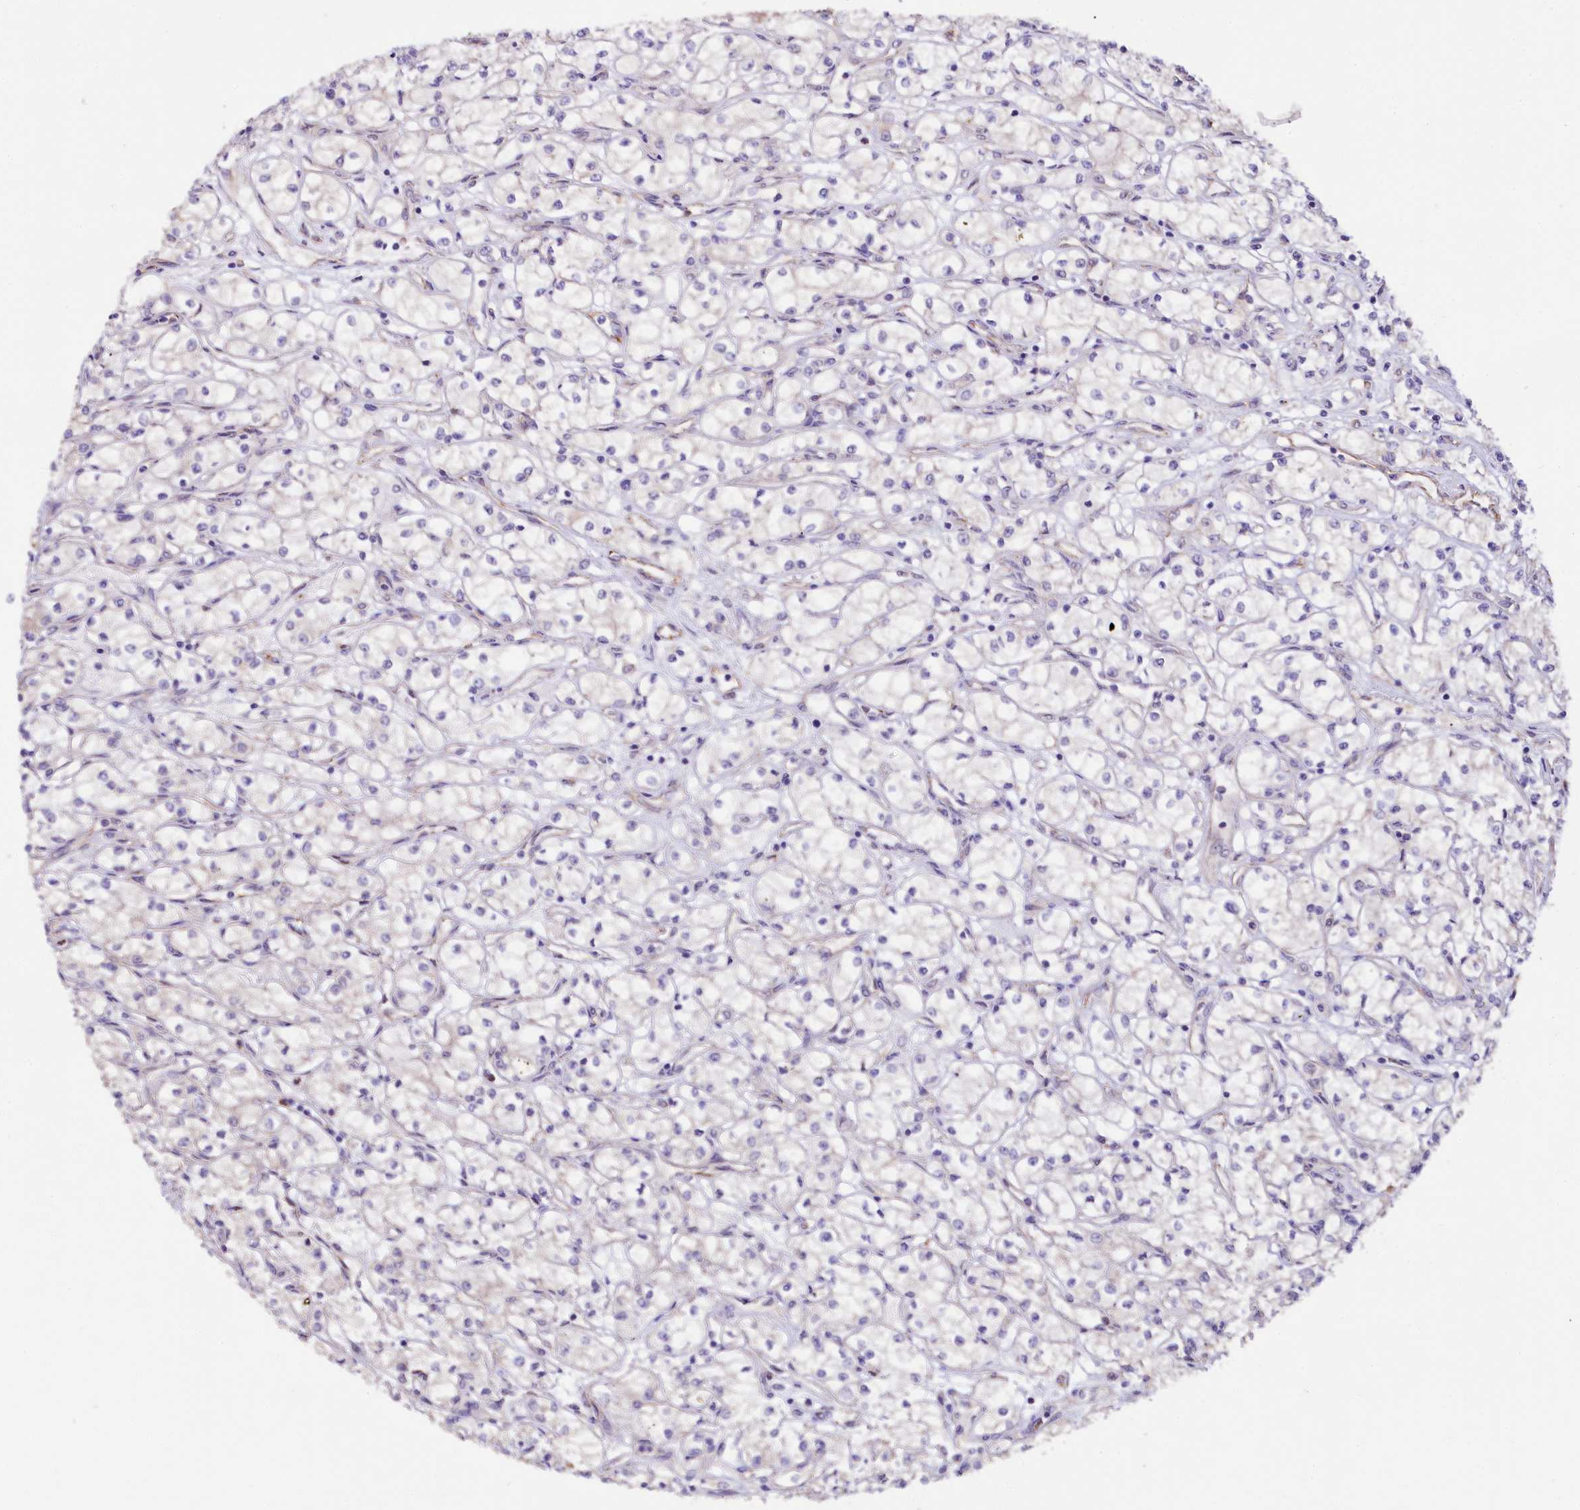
{"staining": {"intensity": "negative", "quantity": "none", "location": "none"}, "tissue": "renal cancer", "cell_type": "Tumor cells", "image_type": "cancer", "snomed": [{"axis": "morphology", "description": "Adenocarcinoma, NOS"}, {"axis": "topography", "description": "Kidney"}], "caption": "Tumor cells show no significant protein staining in adenocarcinoma (renal). (DAB immunohistochemistry (IHC) with hematoxylin counter stain).", "gene": "TTC12", "patient": {"sex": "male", "age": 59}}